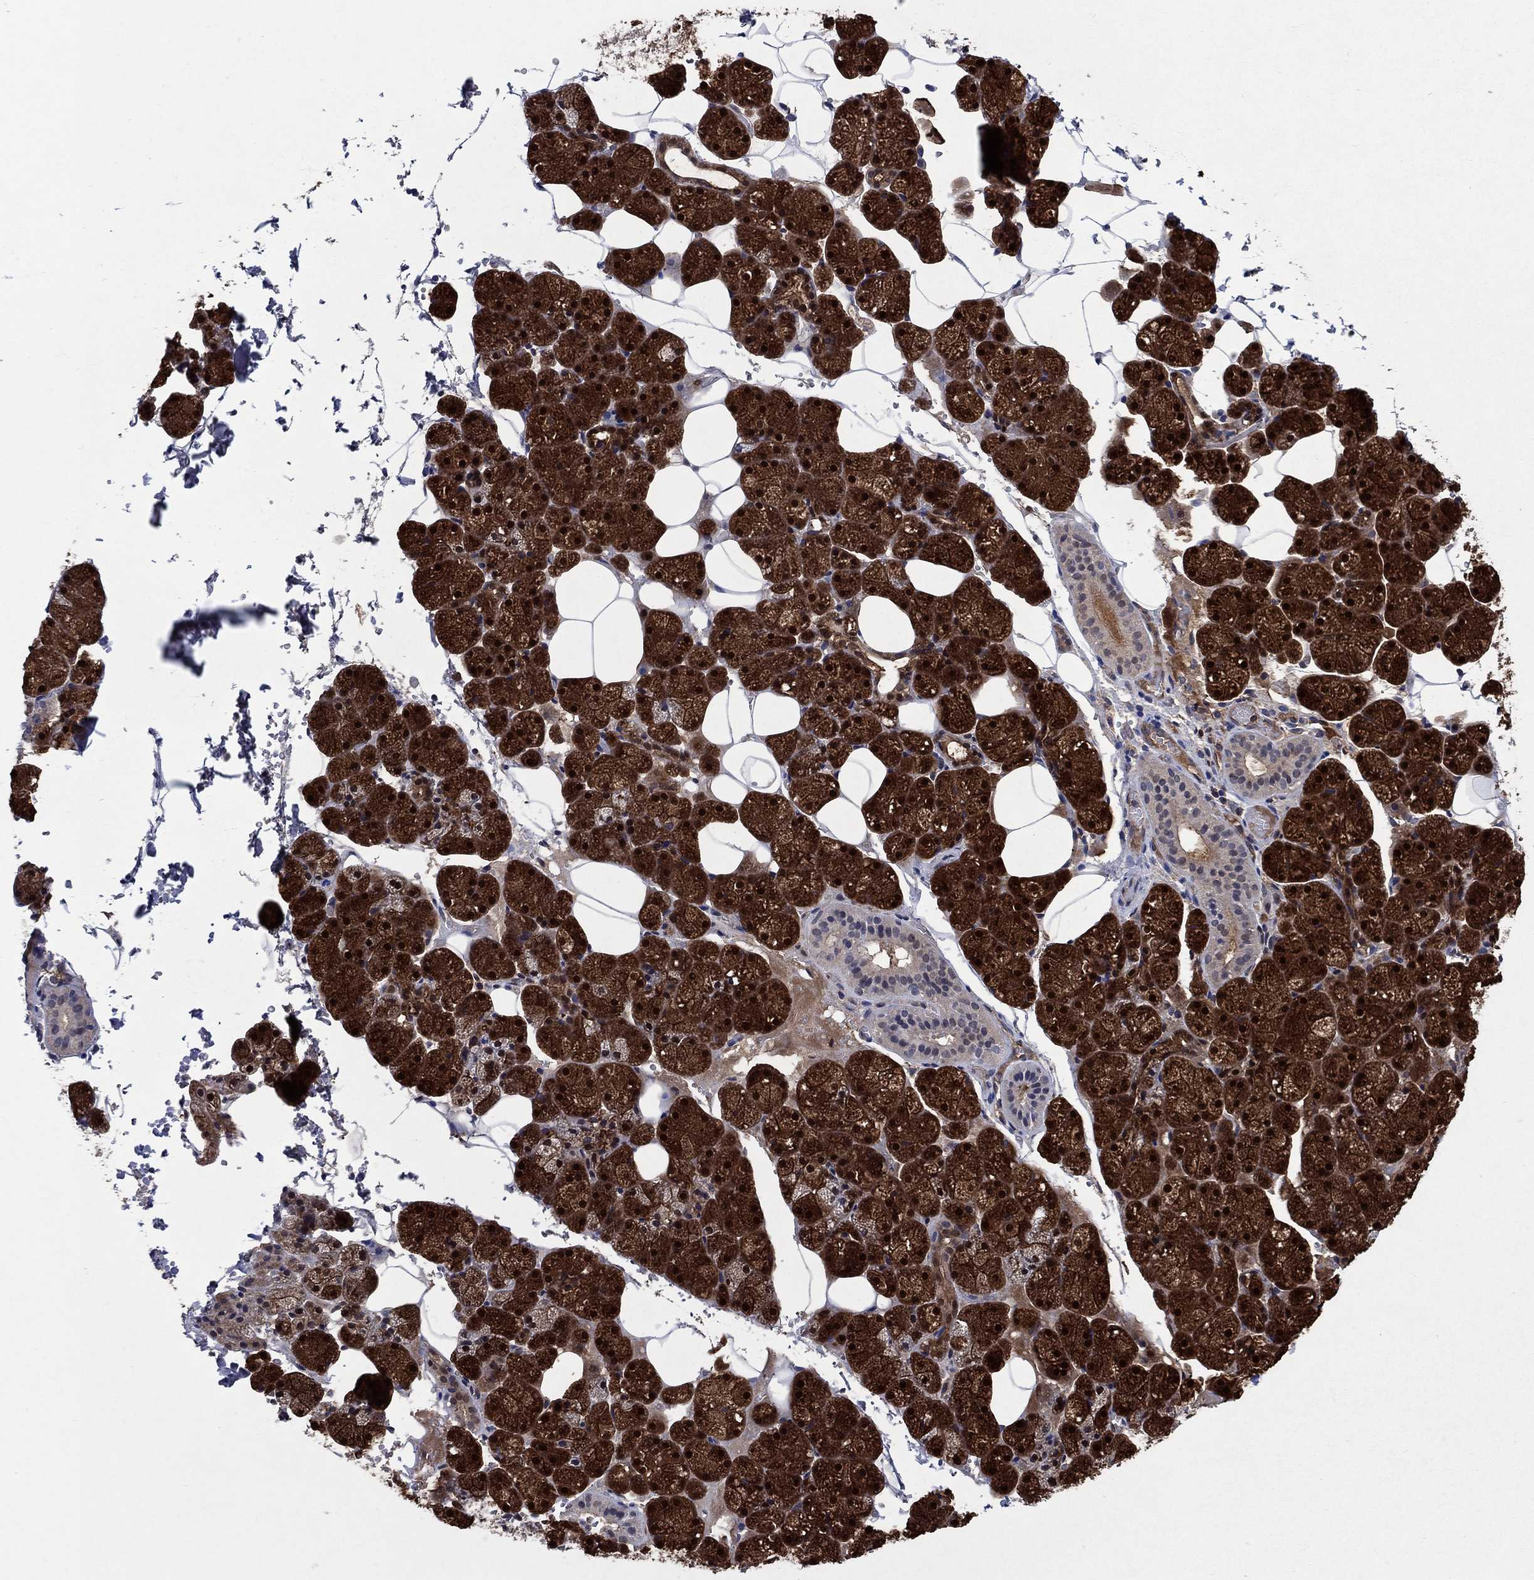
{"staining": {"intensity": "strong", "quantity": "25%-75%", "location": "cytoplasmic/membranous"}, "tissue": "salivary gland", "cell_type": "Glandular cells", "image_type": "normal", "snomed": [{"axis": "morphology", "description": "Normal tissue, NOS"}, {"axis": "topography", "description": "Salivary gland"}], "caption": "Immunohistochemistry (IHC) (DAB) staining of normal salivary gland displays strong cytoplasmic/membranous protein staining in approximately 25%-75% of glandular cells.", "gene": "AGFG2", "patient": {"sex": "male", "age": 38}}